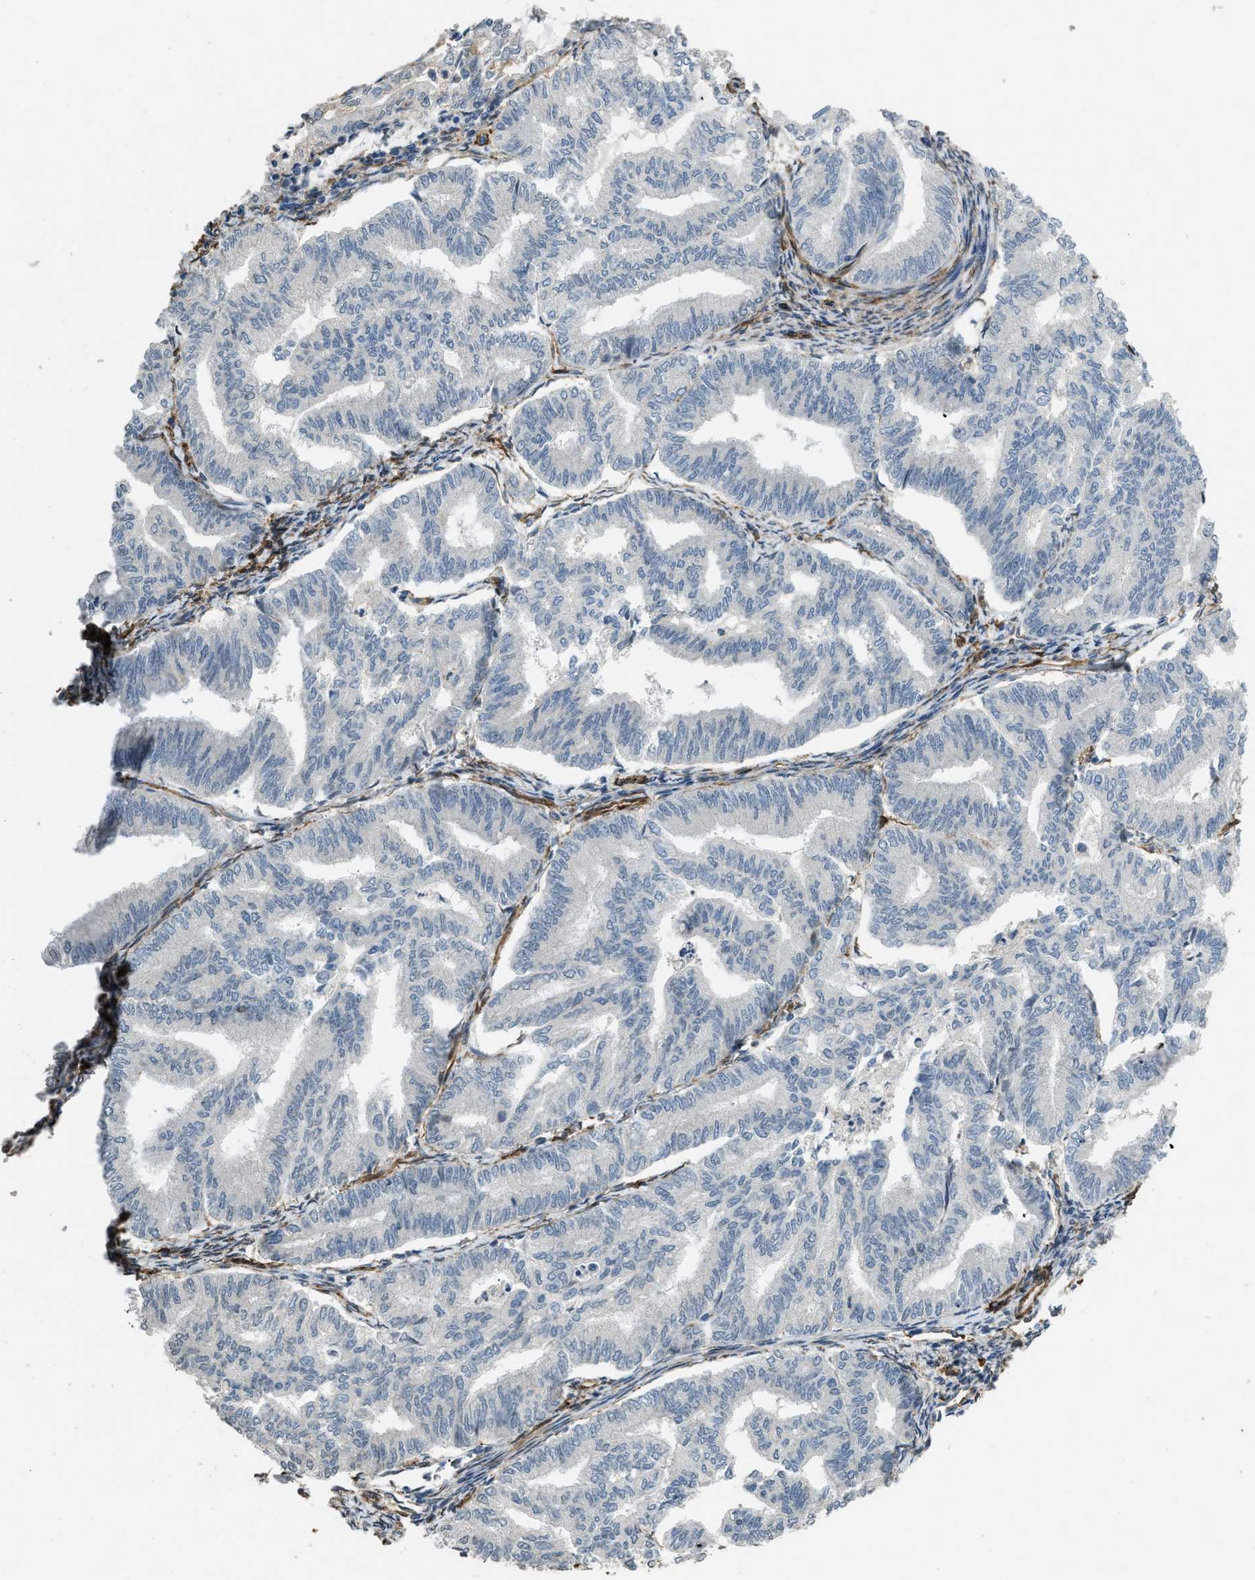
{"staining": {"intensity": "negative", "quantity": "none", "location": "none"}, "tissue": "endometrial cancer", "cell_type": "Tumor cells", "image_type": "cancer", "snomed": [{"axis": "morphology", "description": "Adenocarcinoma, NOS"}, {"axis": "topography", "description": "Endometrium"}], "caption": "The immunohistochemistry (IHC) image has no significant positivity in tumor cells of endometrial cancer (adenocarcinoma) tissue.", "gene": "NMB", "patient": {"sex": "female", "age": 79}}